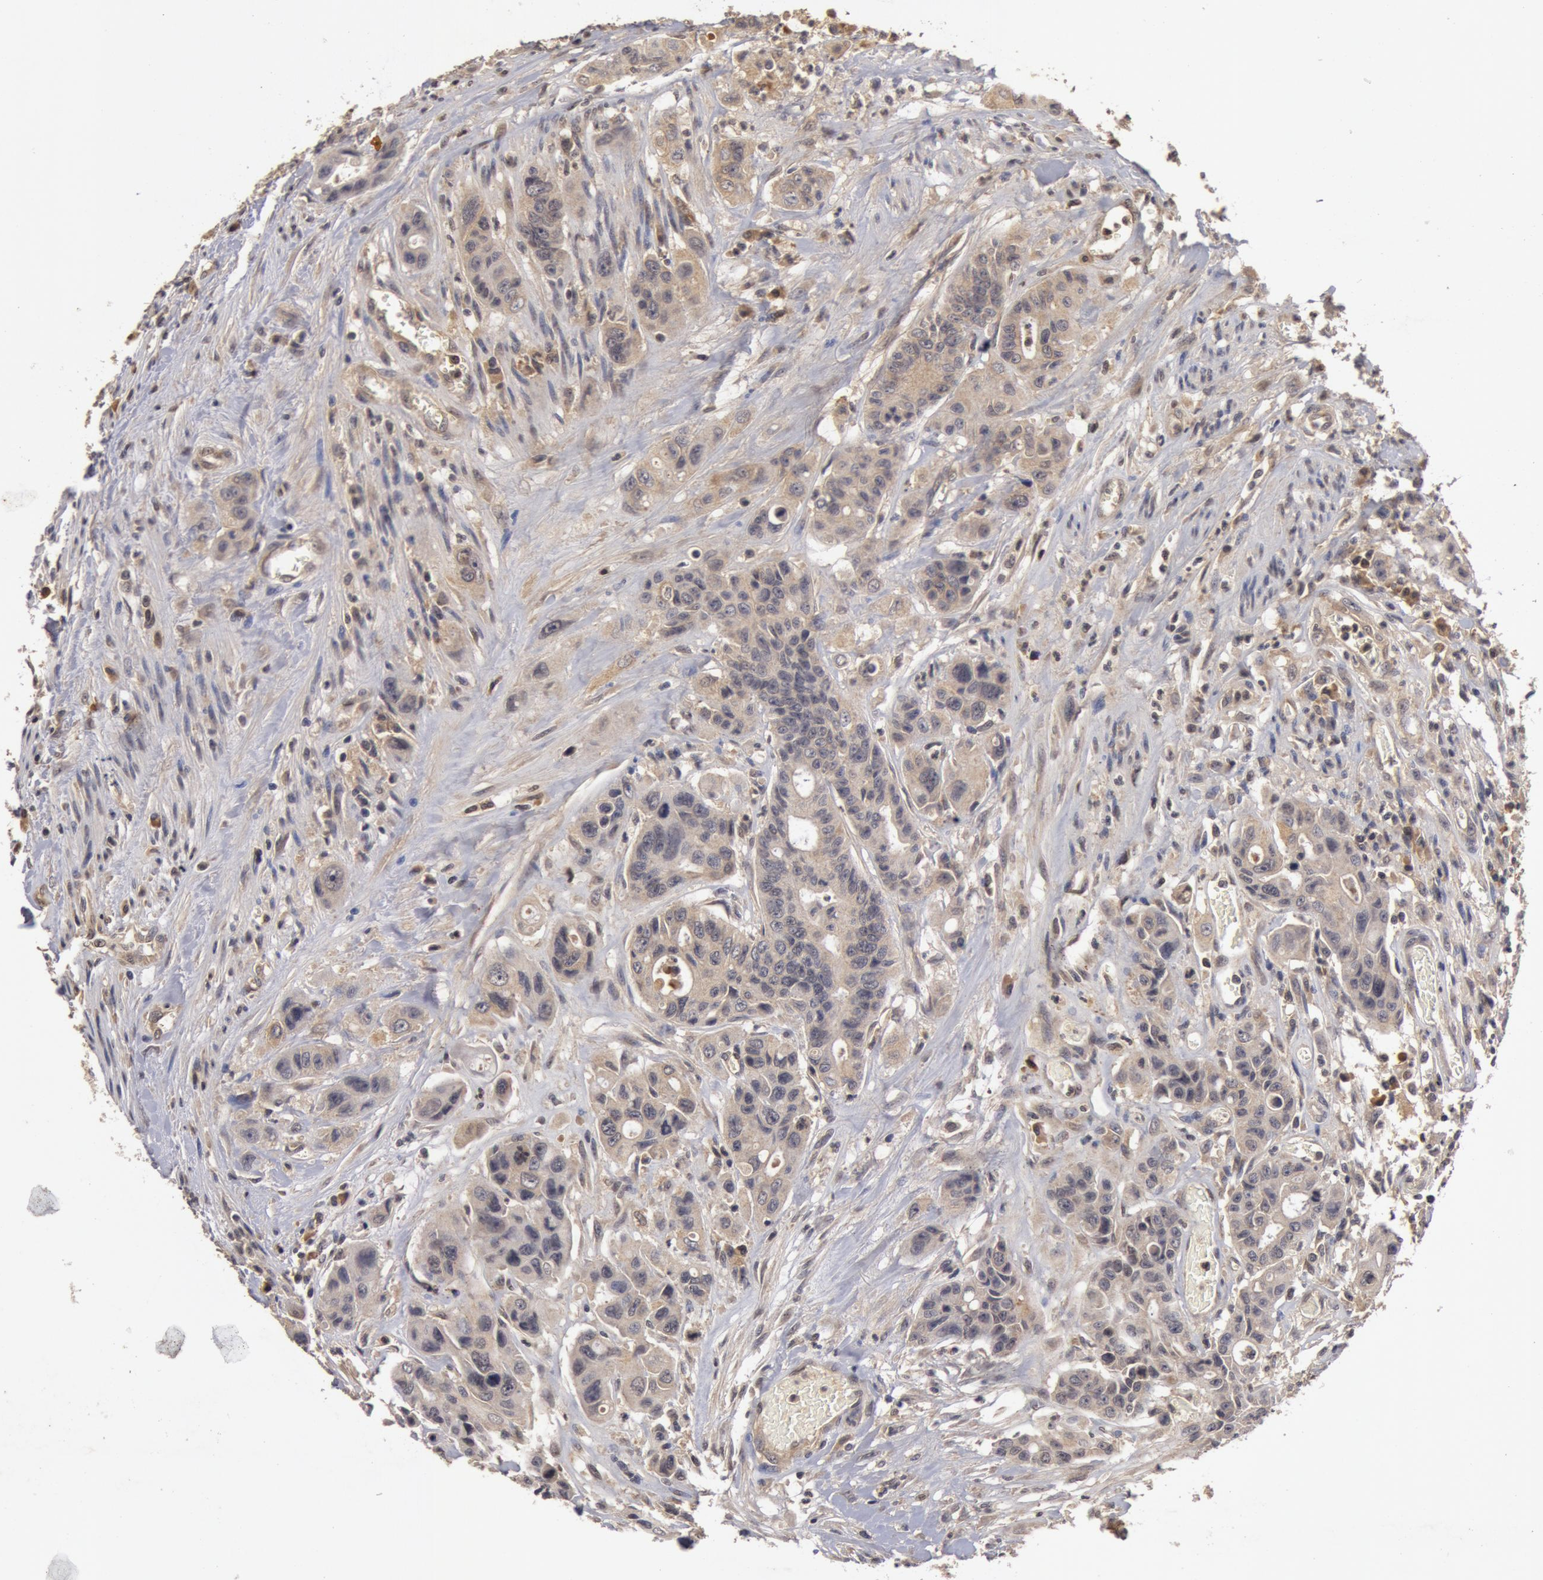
{"staining": {"intensity": "weak", "quantity": ">75%", "location": "cytoplasmic/membranous"}, "tissue": "colorectal cancer", "cell_type": "Tumor cells", "image_type": "cancer", "snomed": [{"axis": "morphology", "description": "Adenocarcinoma, NOS"}, {"axis": "topography", "description": "Colon"}], "caption": "Protein staining of adenocarcinoma (colorectal) tissue displays weak cytoplasmic/membranous staining in about >75% of tumor cells. Using DAB (3,3'-diaminobenzidine) (brown) and hematoxylin (blue) stains, captured at high magnification using brightfield microscopy.", "gene": "BCHE", "patient": {"sex": "female", "age": 70}}